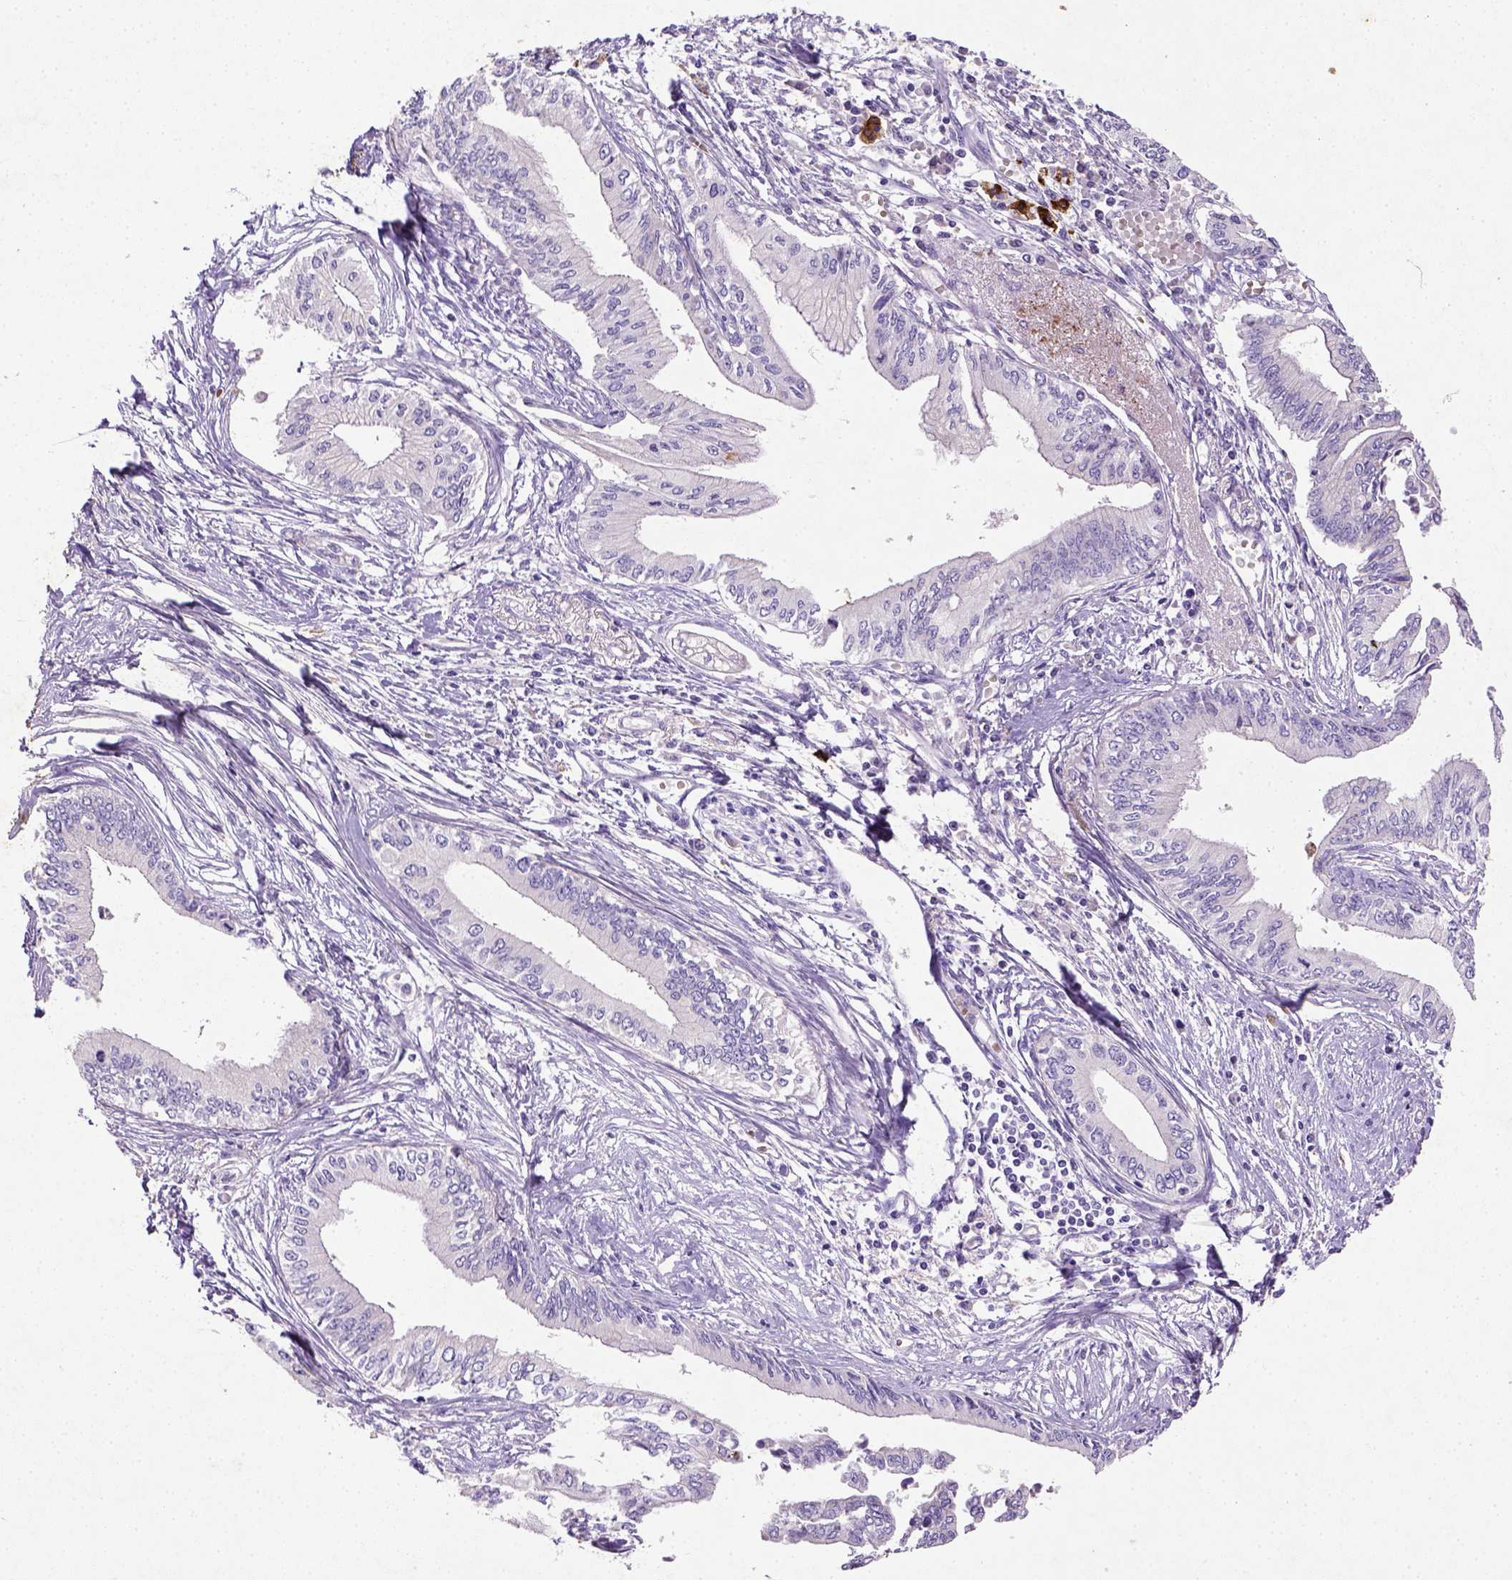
{"staining": {"intensity": "negative", "quantity": "none", "location": "none"}, "tissue": "pancreatic cancer", "cell_type": "Tumor cells", "image_type": "cancer", "snomed": [{"axis": "morphology", "description": "Adenocarcinoma, NOS"}, {"axis": "topography", "description": "Pancreas"}], "caption": "Pancreatic adenocarcinoma stained for a protein using IHC demonstrates no positivity tumor cells.", "gene": "NUDT2", "patient": {"sex": "female", "age": 61}}